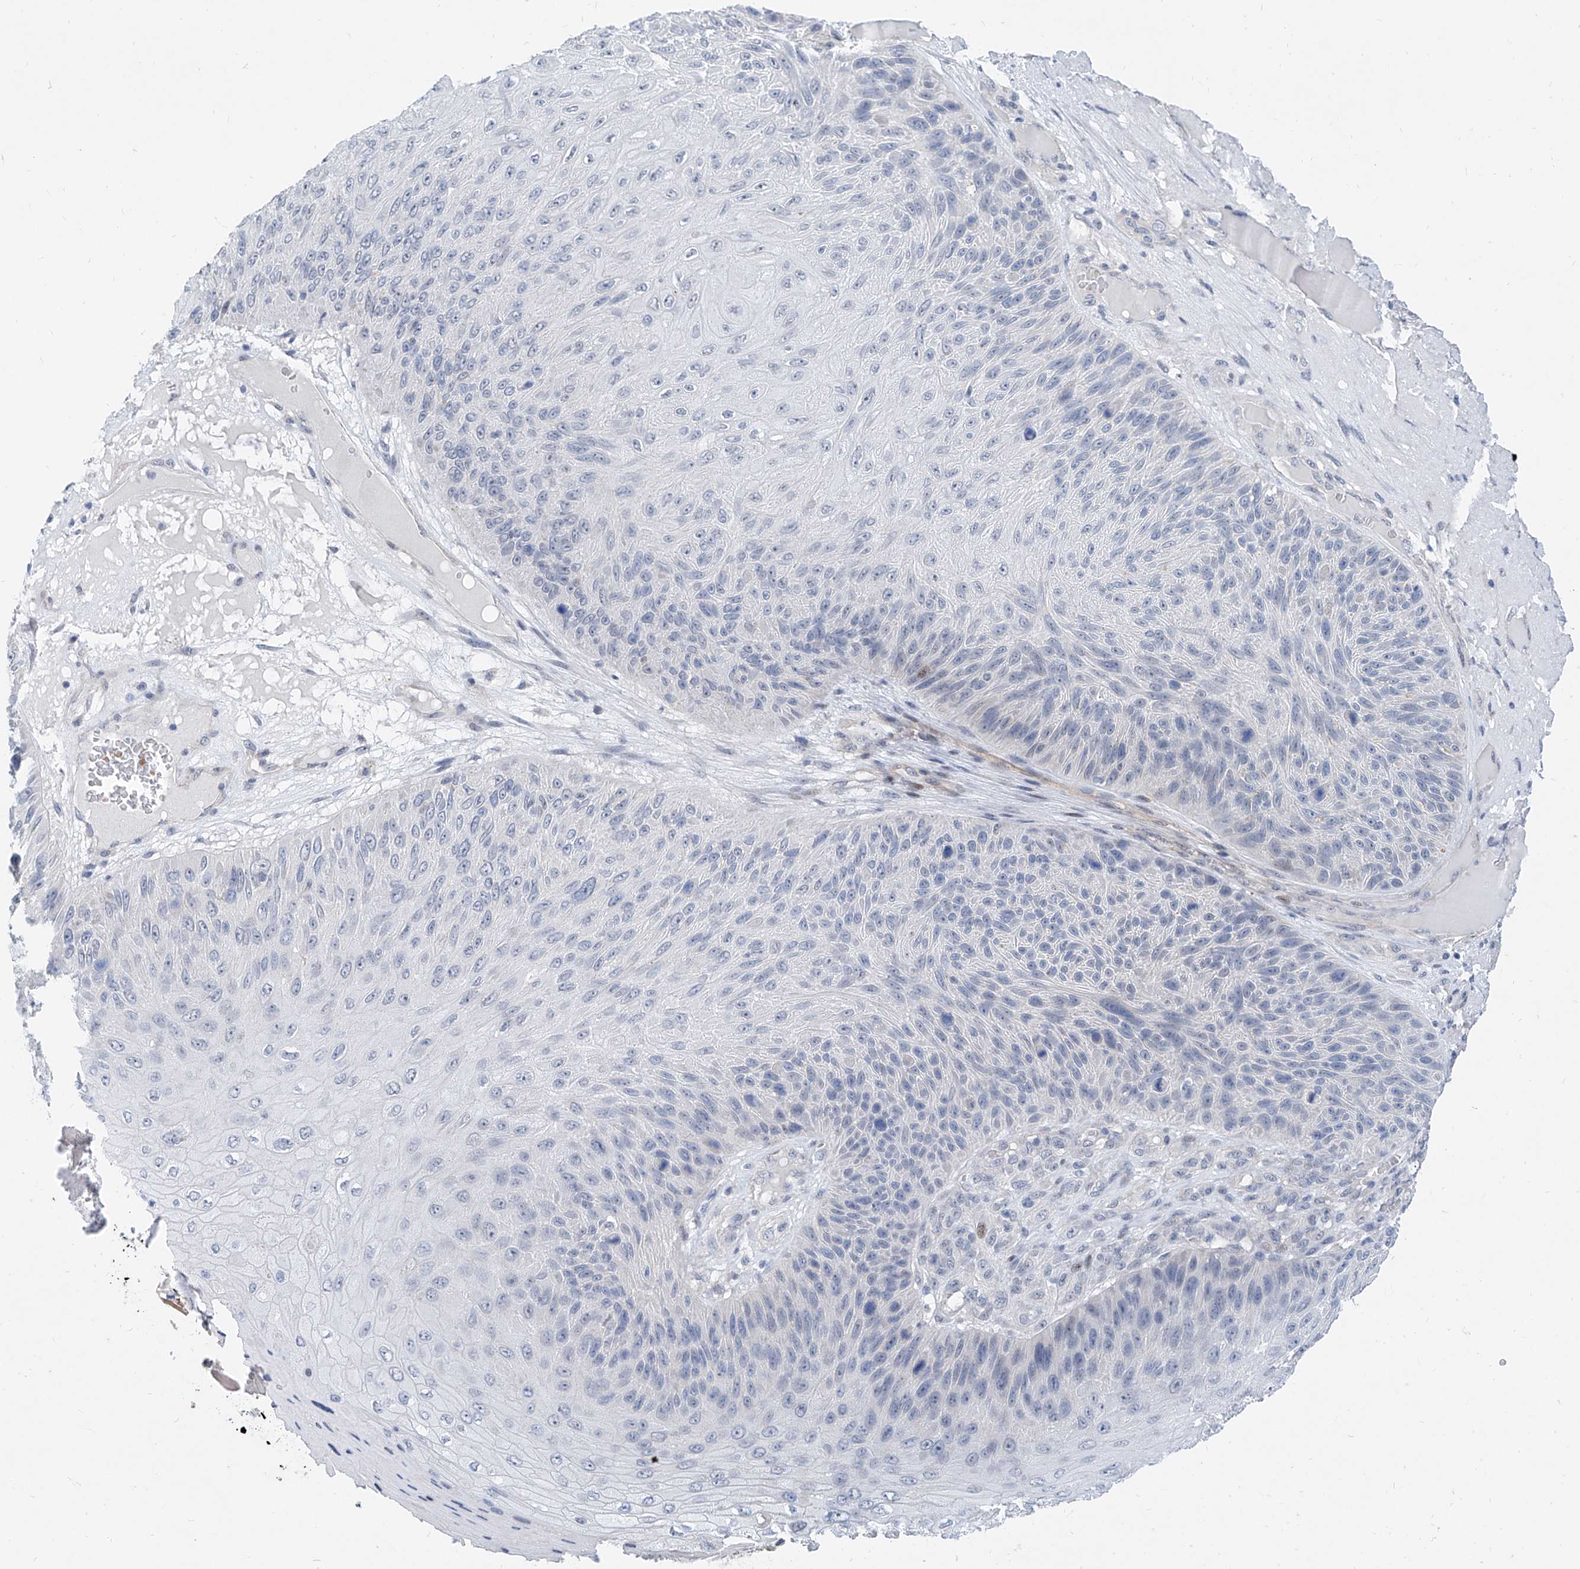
{"staining": {"intensity": "negative", "quantity": "none", "location": "none"}, "tissue": "skin cancer", "cell_type": "Tumor cells", "image_type": "cancer", "snomed": [{"axis": "morphology", "description": "Squamous cell carcinoma, NOS"}, {"axis": "topography", "description": "Skin"}], "caption": "Immunohistochemistry (IHC) histopathology image of neoplastic tissue: human skin cancer (squamous cell carcinoma) stained with DAB (3,3'-diaminobenzidine) exhibits no significant protein expression in tumor cells. (DAB immunohistochemistry with hematoxylin counter stain).", "gene": "BPTF", "patient": {"sex": "female", "age": 88}}